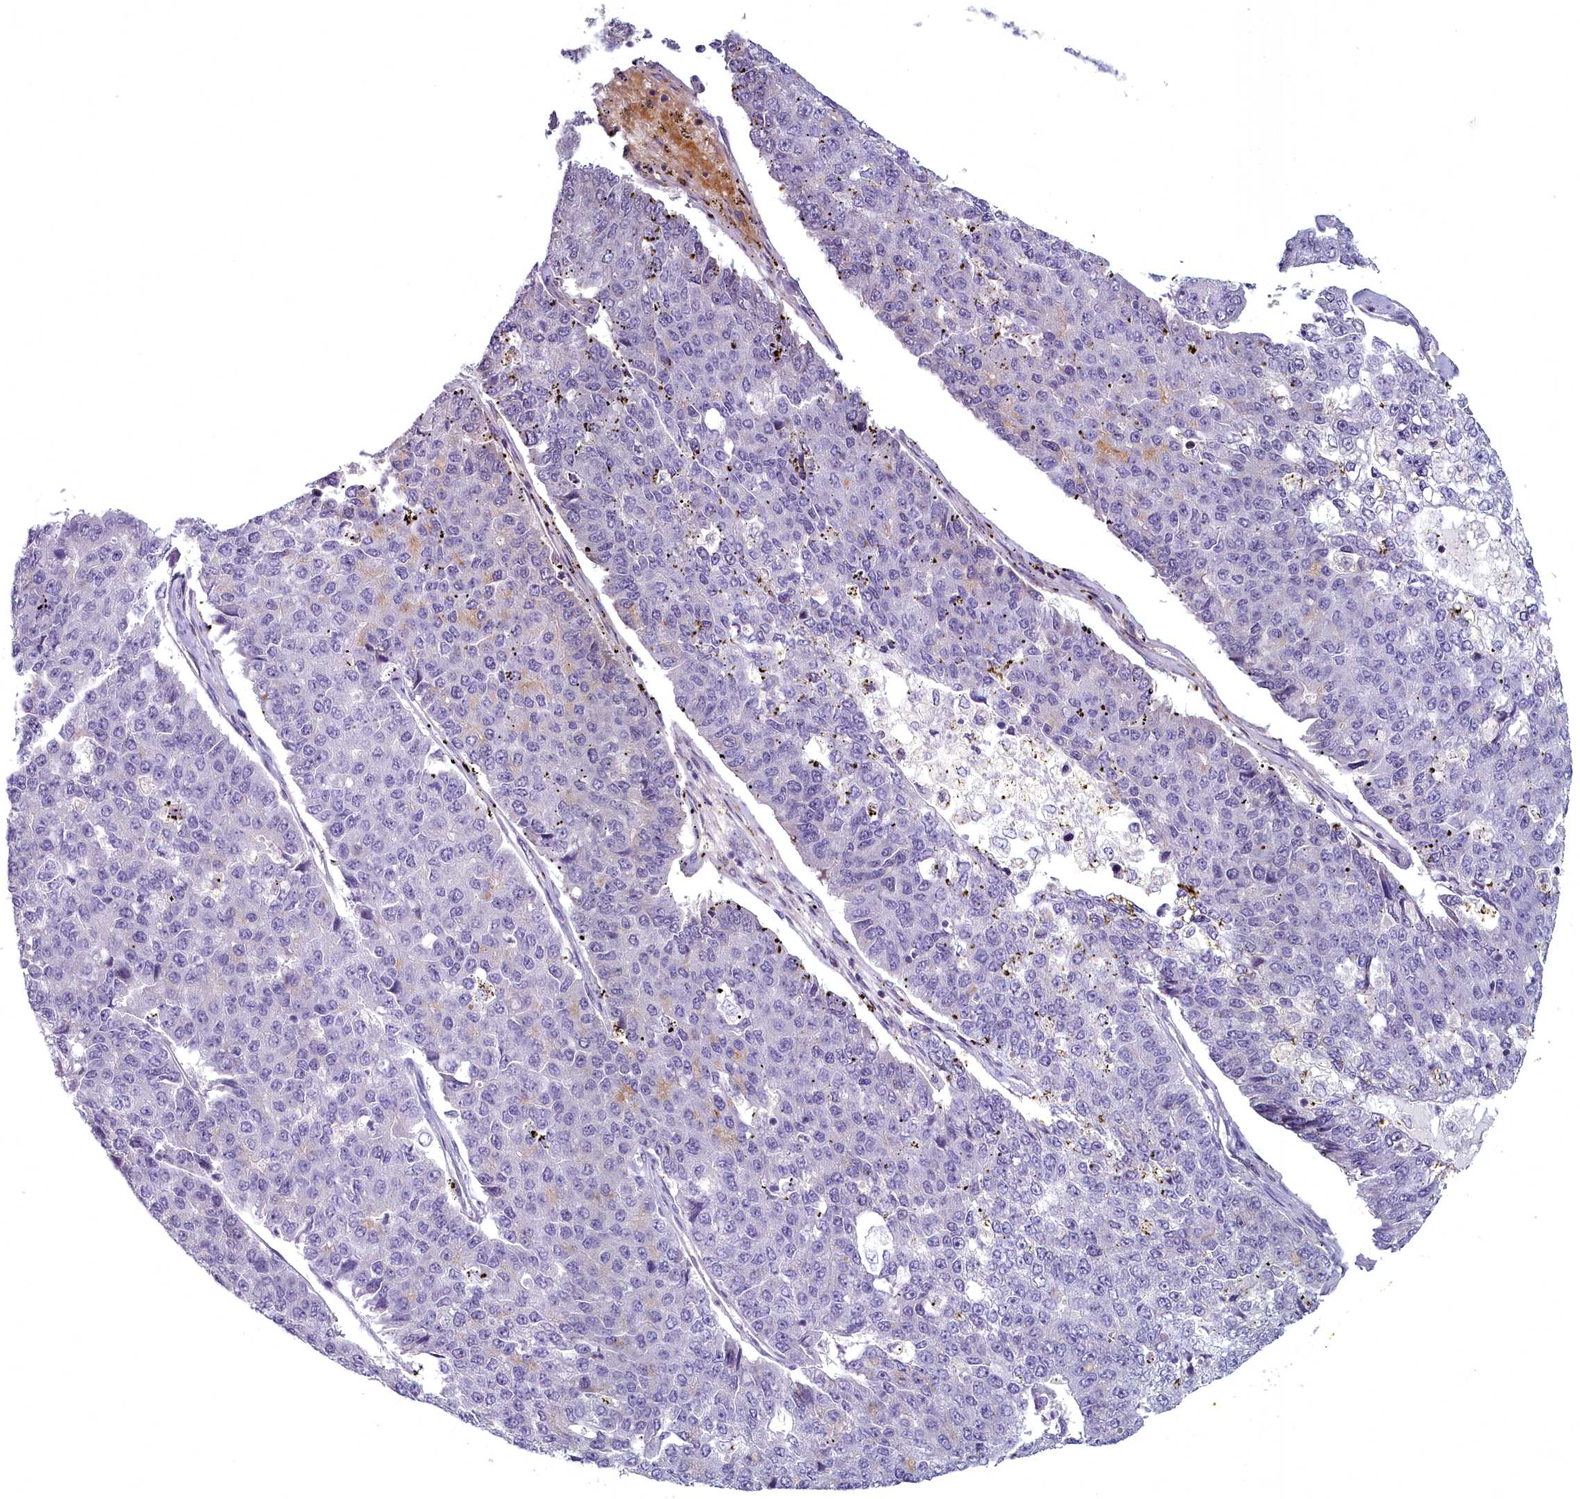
{"staining": {"intensity": "negative", "quantity": "none", "location": "none"}, "tissue": "pancreatic cancer", "cell_type": "Tumor cells", "image_type": "cancer", "snomed": [{"axis": "morphology", "description": "Adenocarcinoma, NOS"}, {"axis": "topography", "description": "Pancreas"}], "caption": "IHC micrograph of neoplastic tissue: human pancreatic cancer (adenocarcinoma) stained with DAB (3,3'-diaminobenzidine) reveals no significant protein expression in tumor cells.", "gene": "ARL15", "patient": {"sex": "male", "age": 50}}